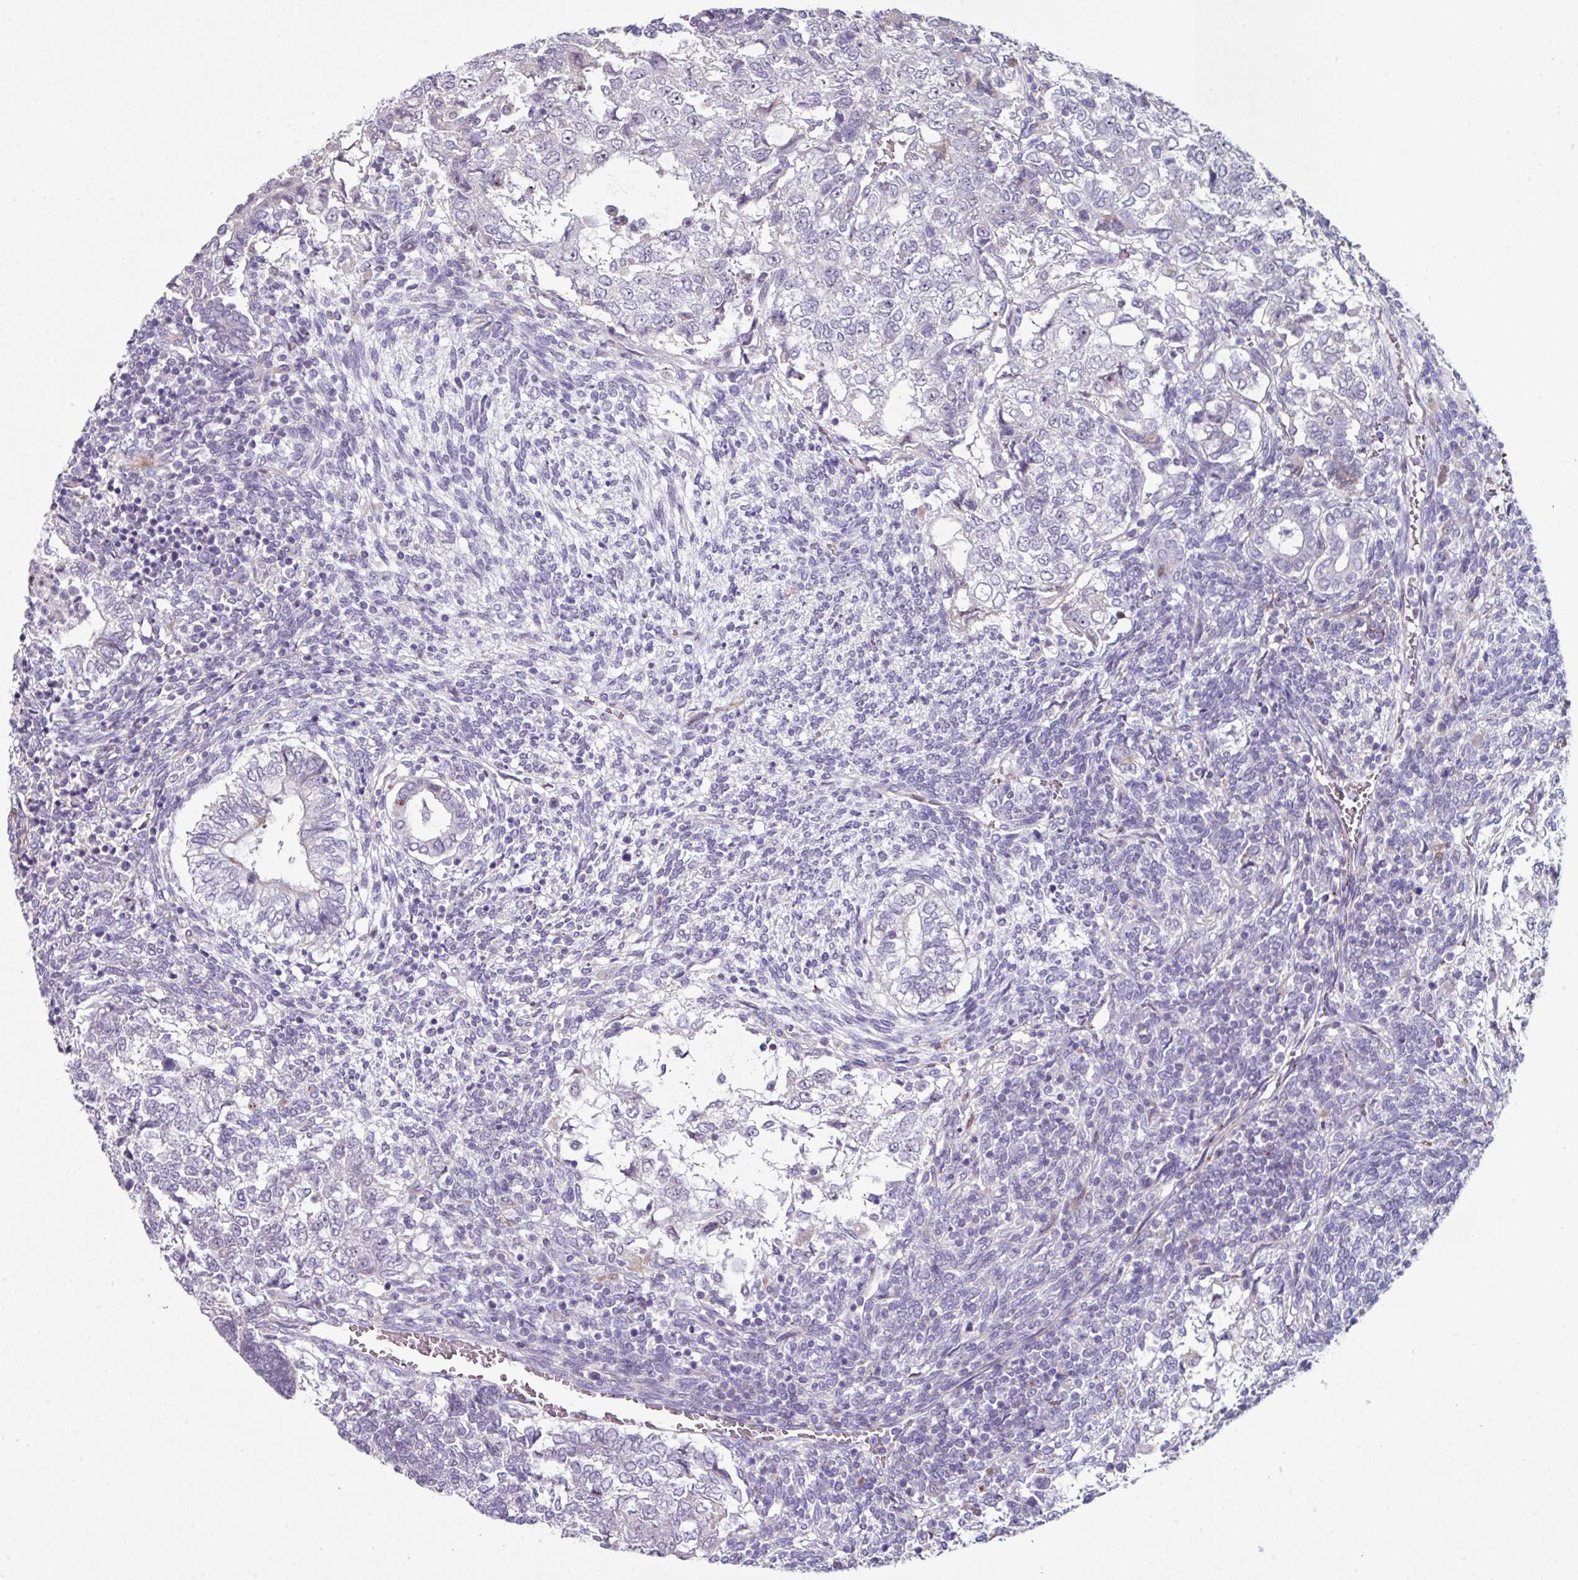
{"staining": {"intensity": "negative", "quantity": "none", "location": "none"}, "tissue": "testis cancer", "cell_type": "Tumor cells", "image_type": "cancer", "snomed": [{"axis": "morphology", "description": "Carcinoma, Embryonal, NOS"}, {"axis": "topography", "description": "Testis"}], "caption": "IHC of human testis embryonal carcinoma displays no expression in tumor cells. (DAB immunohistochemistry (IHC), high magnification).", "gene": "BMS1", "patient": {"sex": "male", "age": 23}}